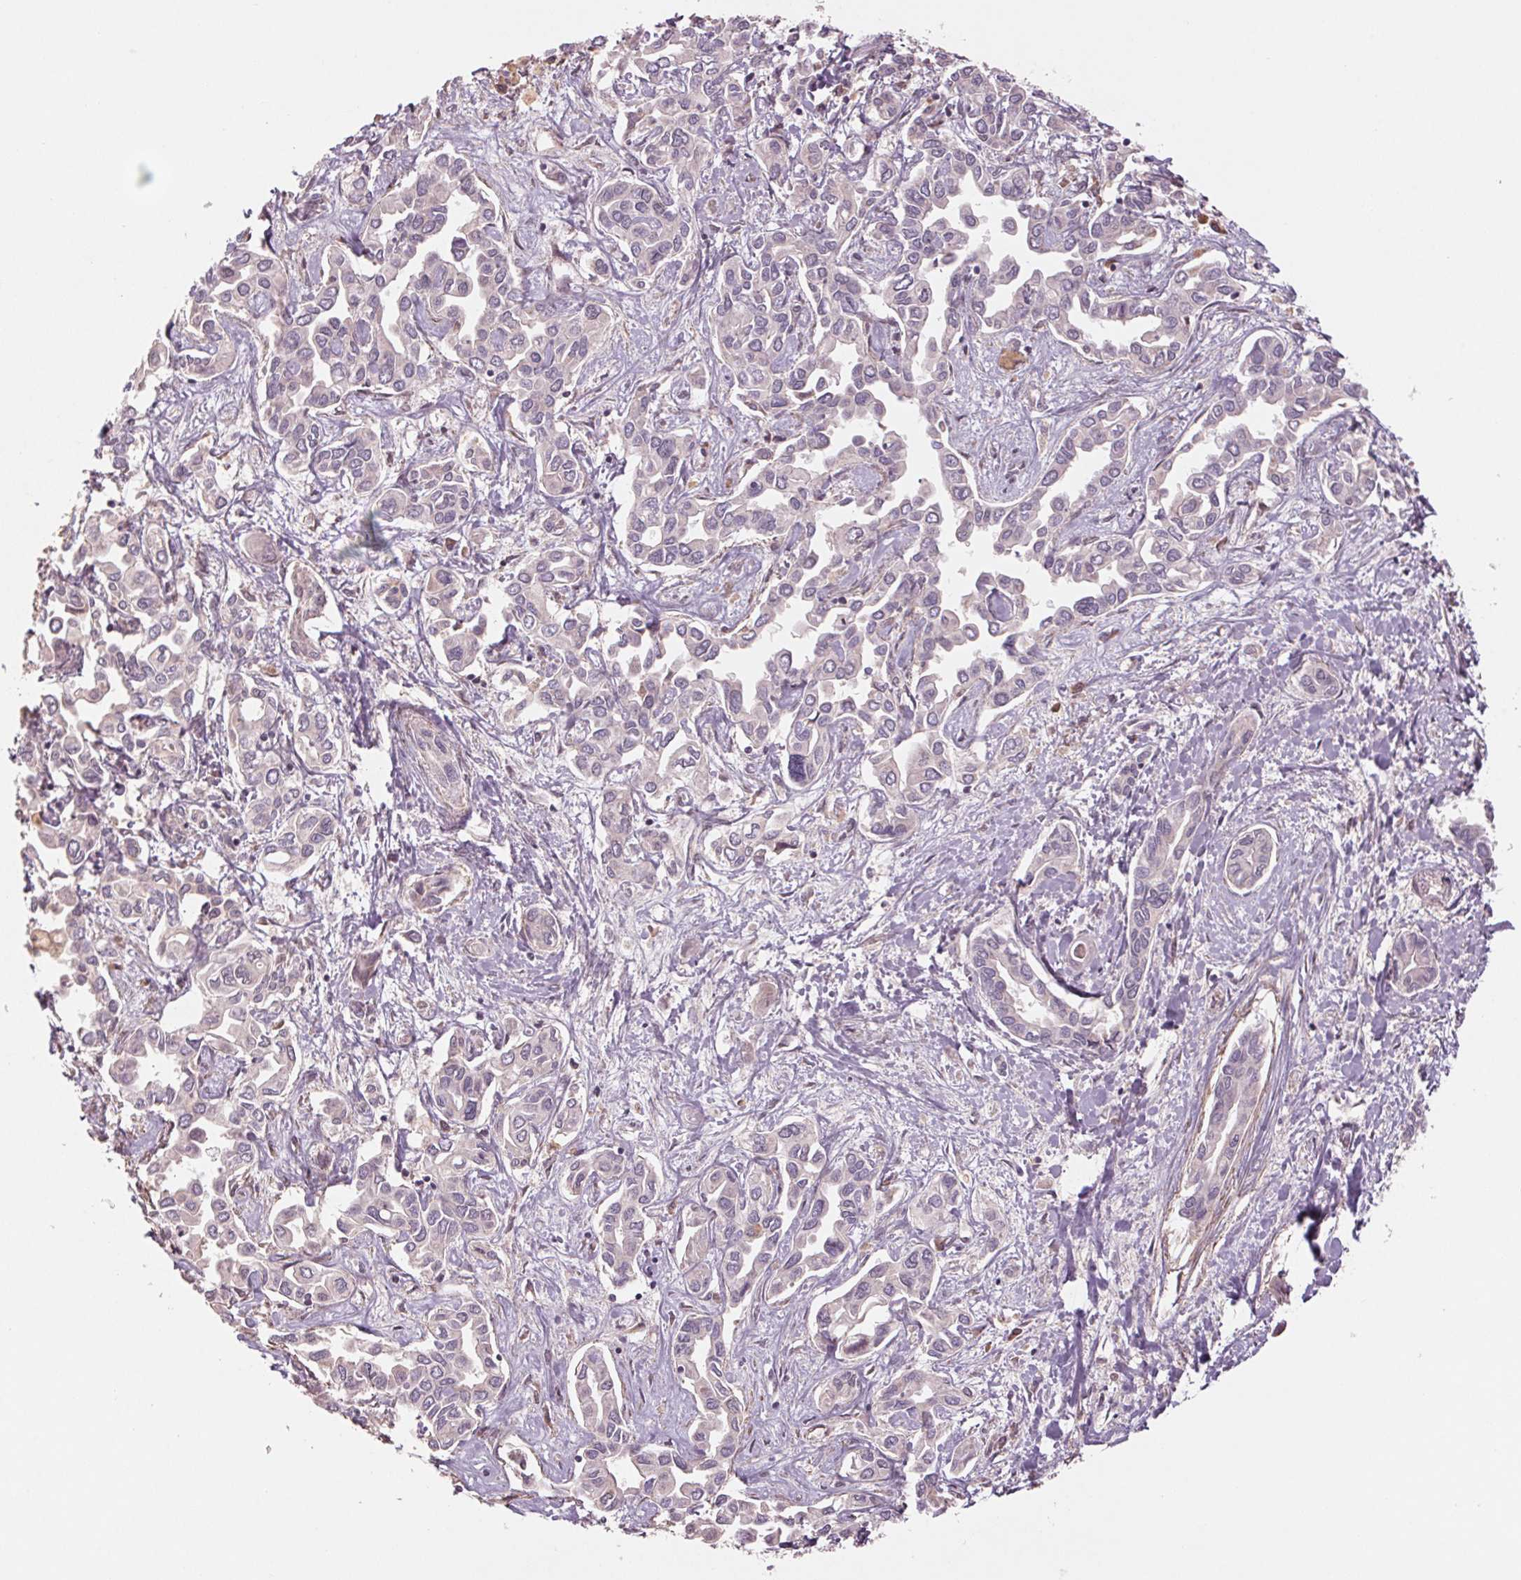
{"staining": {"intensity": "negative", "quantity": "none", "location": "none"}, "tissue": "liver cancer", "cell_type": "Tumor cells", "image_type": "cancer", "snomed": [{"axis": "morphology", "description": "Cholangiocarcinoma"}, {"axis": "topography", "description": "Liver"}], "caption": "Image shows no protein positivity in tumor cells of liver cancer (cholangiocarcinoma) tissue. (DAB (3,3'-diaminobenzidine) immunohistochemistry (IHC) visualized using brightfield microscopy, high magnification).", "gene": "PPIA", "patient": {"sex": "female", "age": 64}}